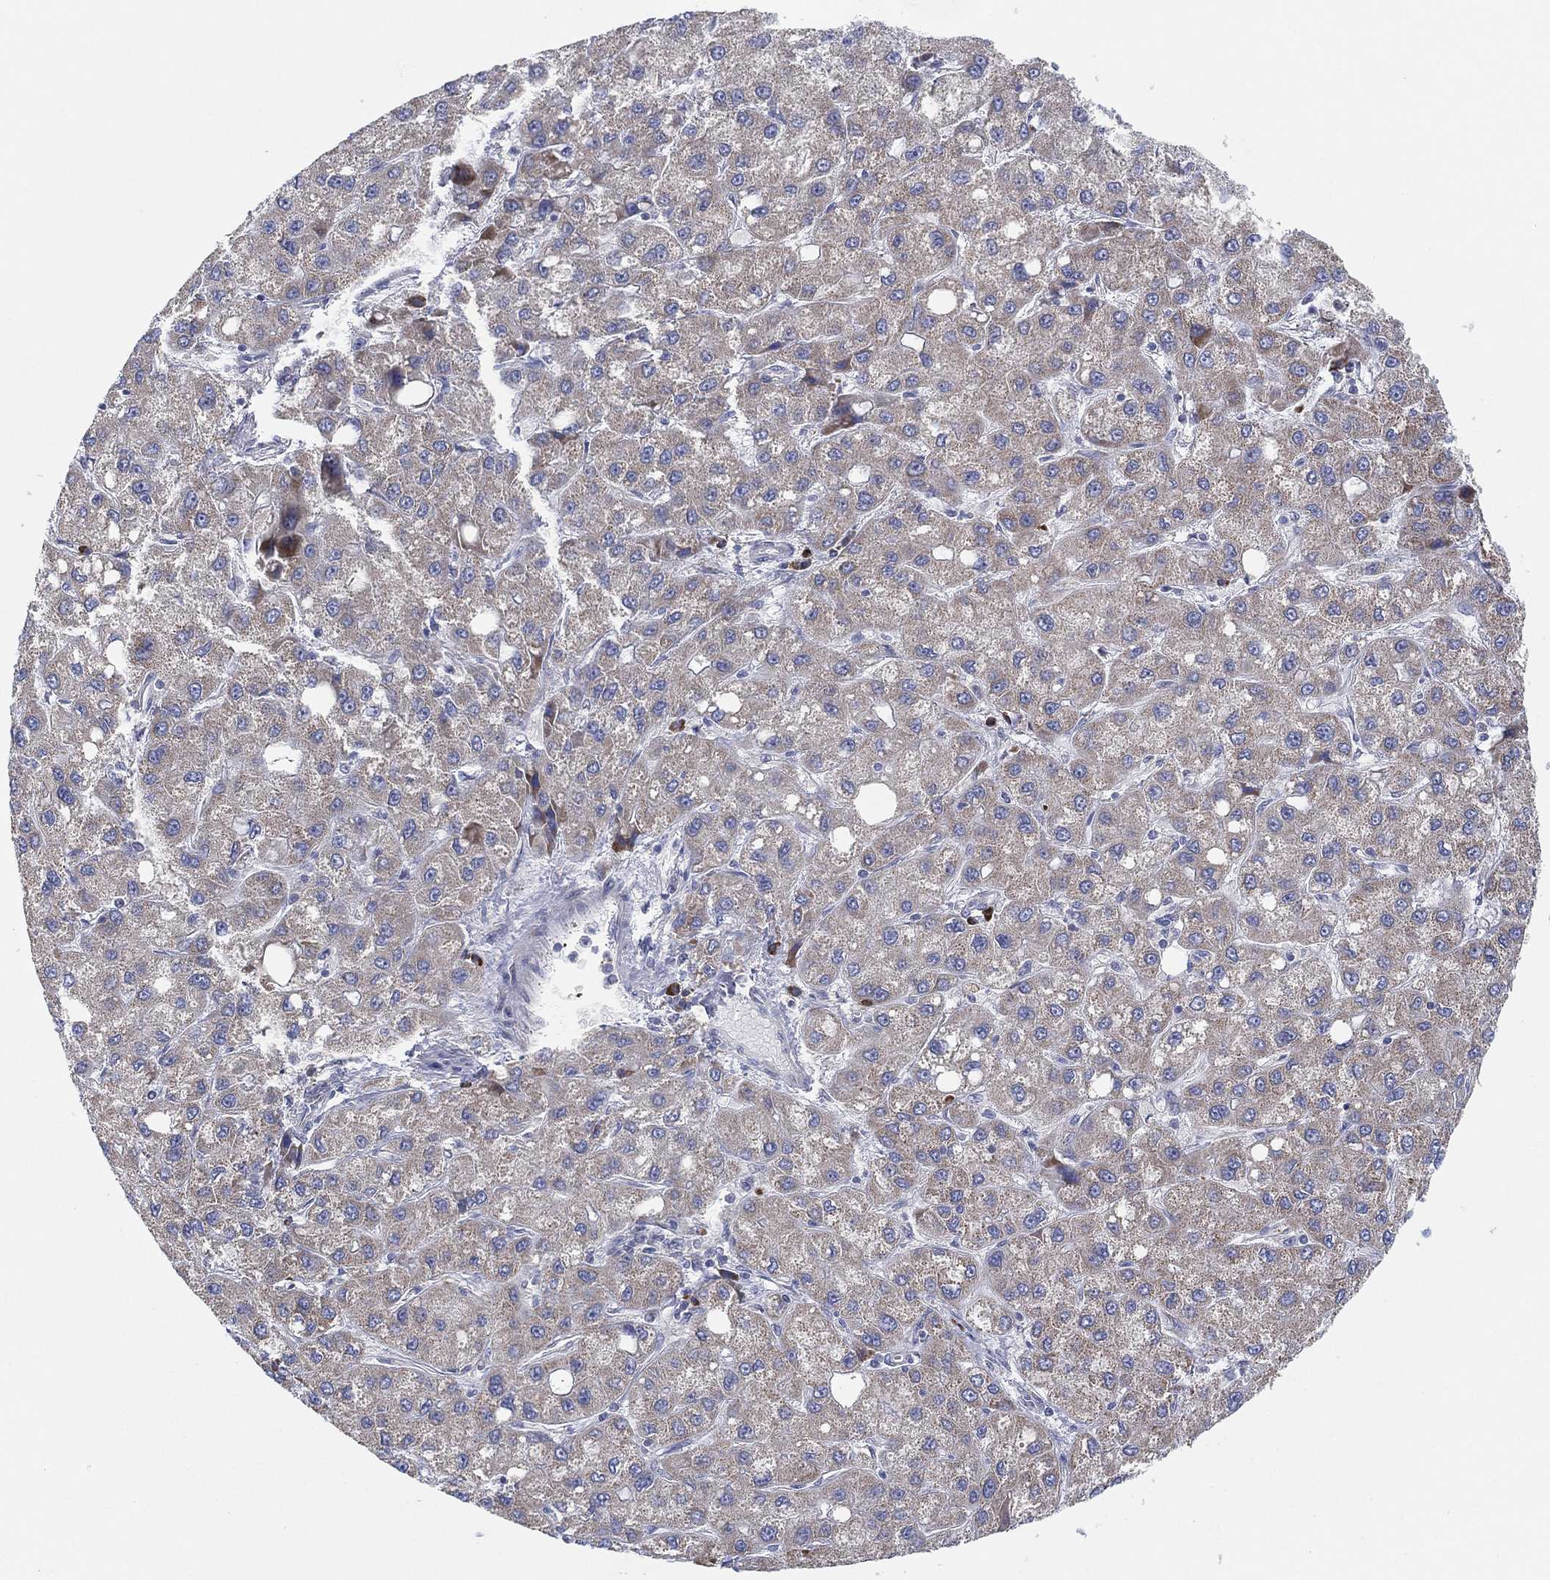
{"staining": {"intensity": "weak", "quantity": "<25%", "location": "cytoplasmic/membranous"}, "tissue": "liver cancer", "cell_type": "Tumor cells", "image_type": "cancer", "snomed": [{"axis": "morphology", "description": "Carcinoma, Hepatocellular, NOS"}, {"axis": "topography", "description": "Liver"}], "caption": "An immunohistochemistry (IHC) photomicrograph of liver hepatocellular carcinoma is shown. There is no staining in tumor cells of liver hepatocellular carcinoma.", "gene": "TMEM40", "patient": {"sex": "male", "age": 73}}